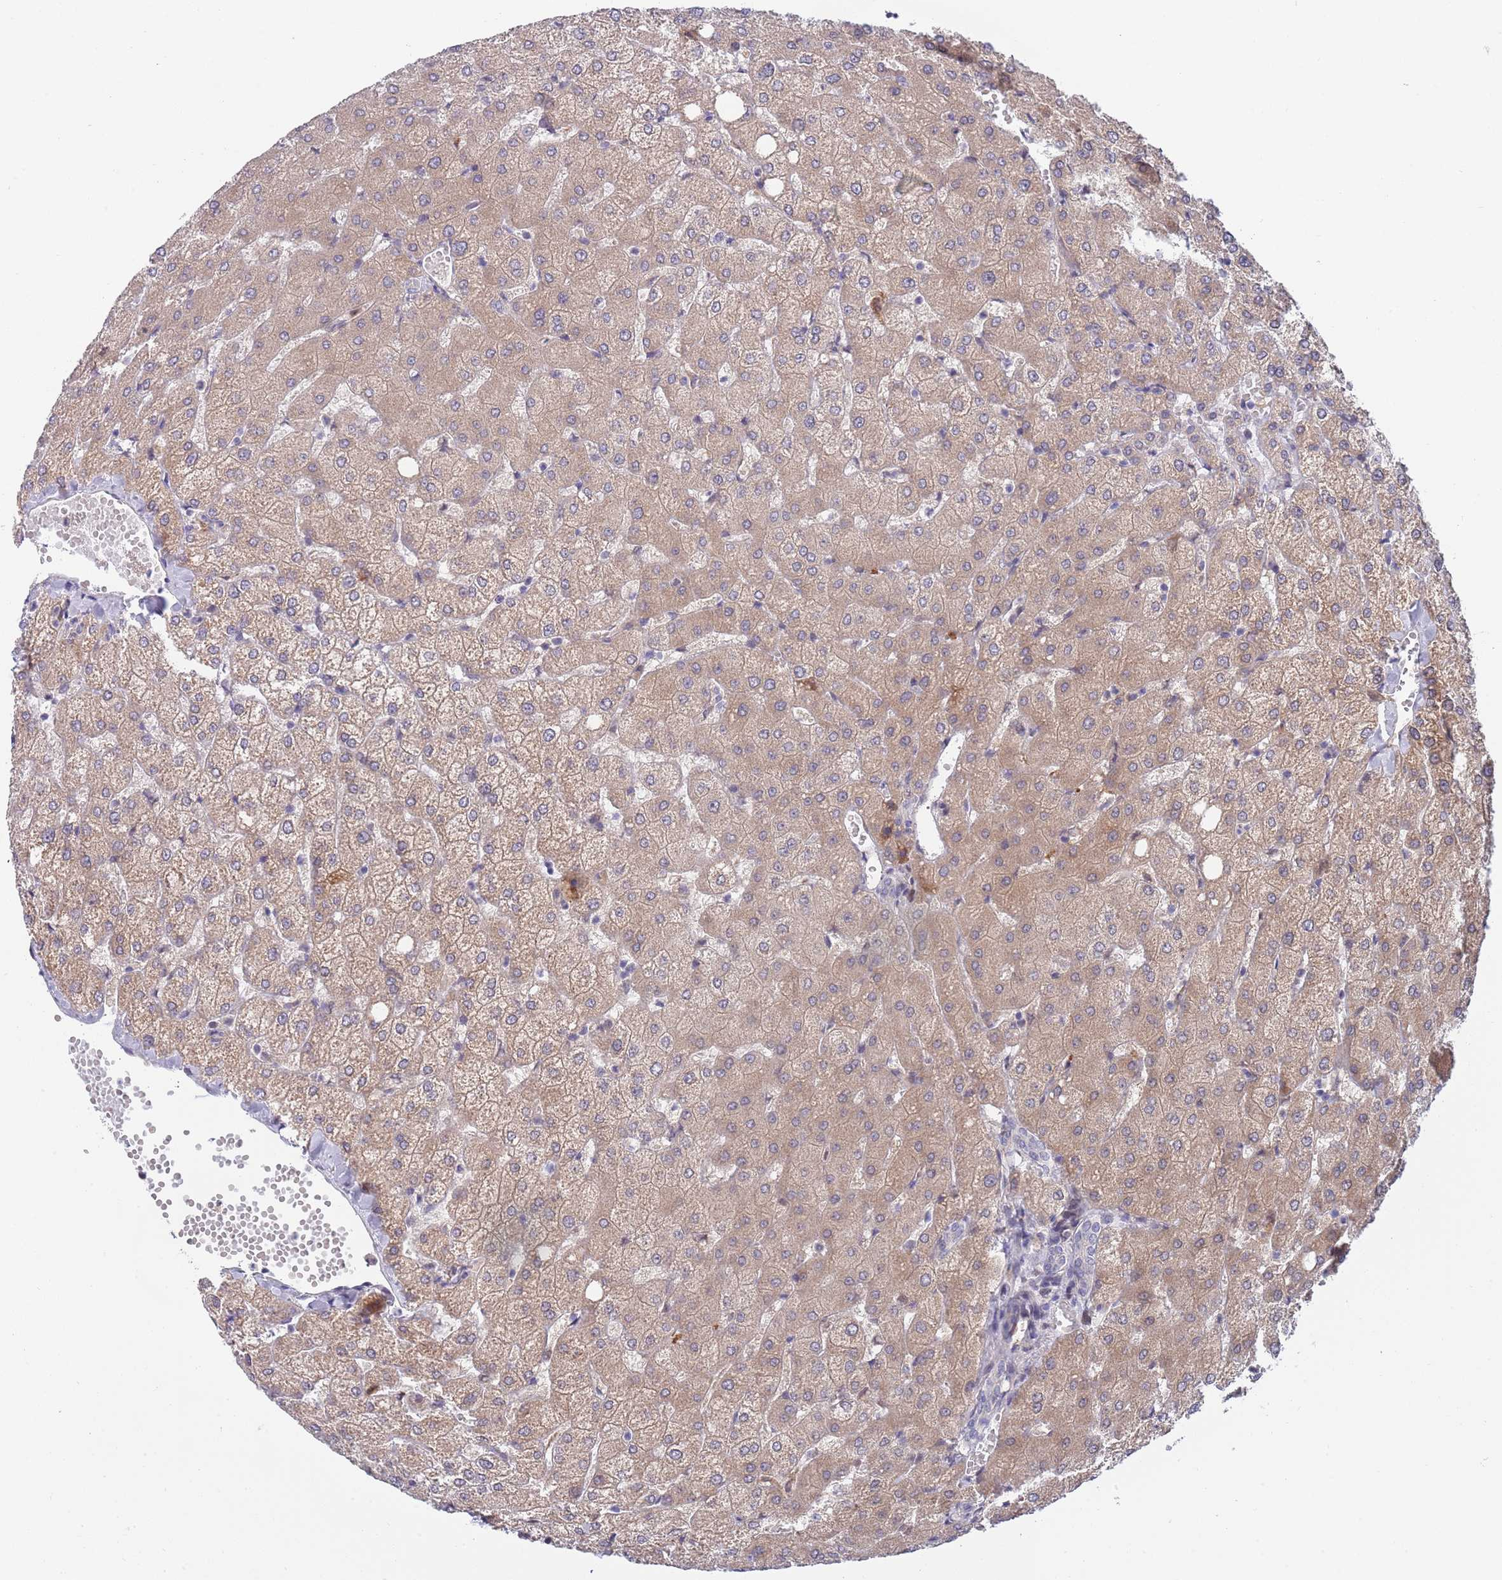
{"staining": {"intensity": "negative", "quantity": "none", "location": "none"}, "tissue": "liver", "cell_type": "Cholangiocytes", "image_type": "normal", "snomed": [{"axis": "morphology", "description": "Normal tissue, NOS"}, {"axis": "topography", "description": "Liver"}], "caption": "Immunohistochemical staining of benign human liver exhibits no significant staining in cholangiocytes. The staining is performed using DAB brown chromogen with nuclei counter-stained in using hematoxylin.", "gene": "NLRP6", "patient": {"sex": "female", "age": 54}}